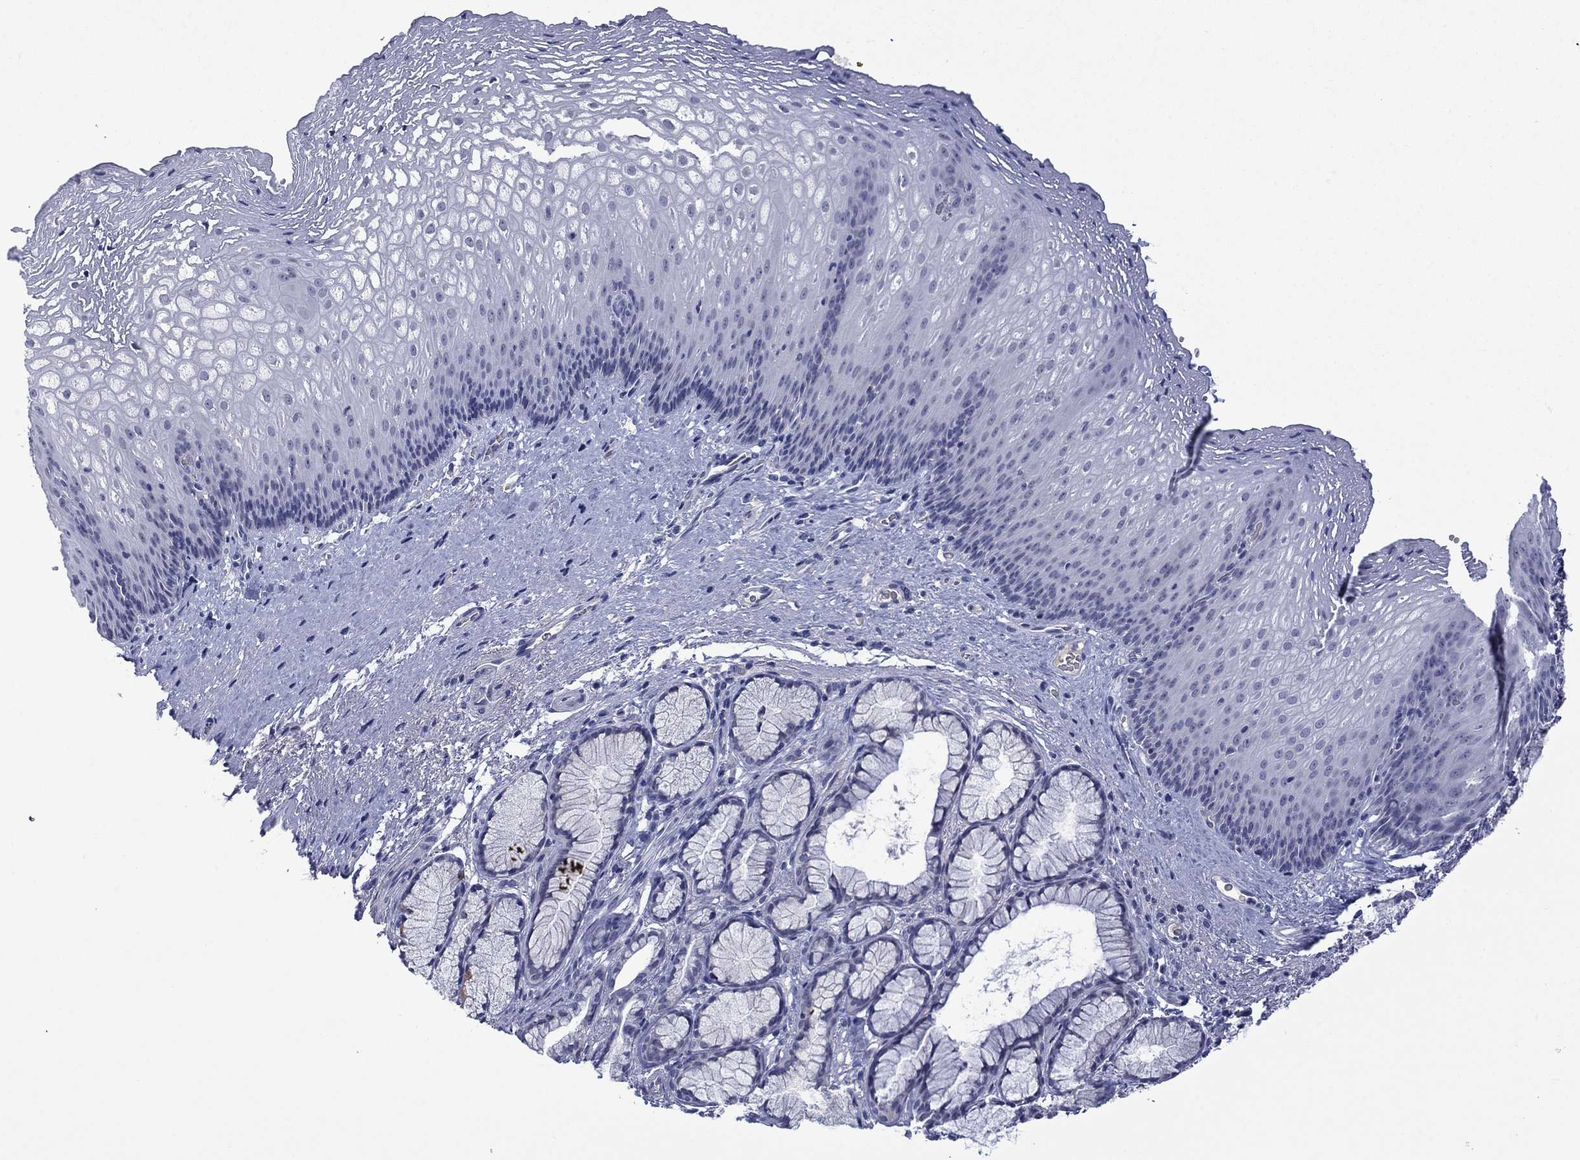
{"staining": {"intensity": "negative", "quantity": "none", "location": "none"}, "tissue": "esophagus", "cell_type": "Squamous epithelial cells", "image_type": "normal", "snomed": [{"axis": "morphology", "description": "Normal tissue, NOS"}, {"axis": "topography", "description": "Esophagus"}], "caption": "High power microscopy image of an IHC histopathology image of normal esophagus, revealing no significant staining in squamous epithelial cells.", "gene": "NSMF", "patient": {"sex": "male", "age": 76}}